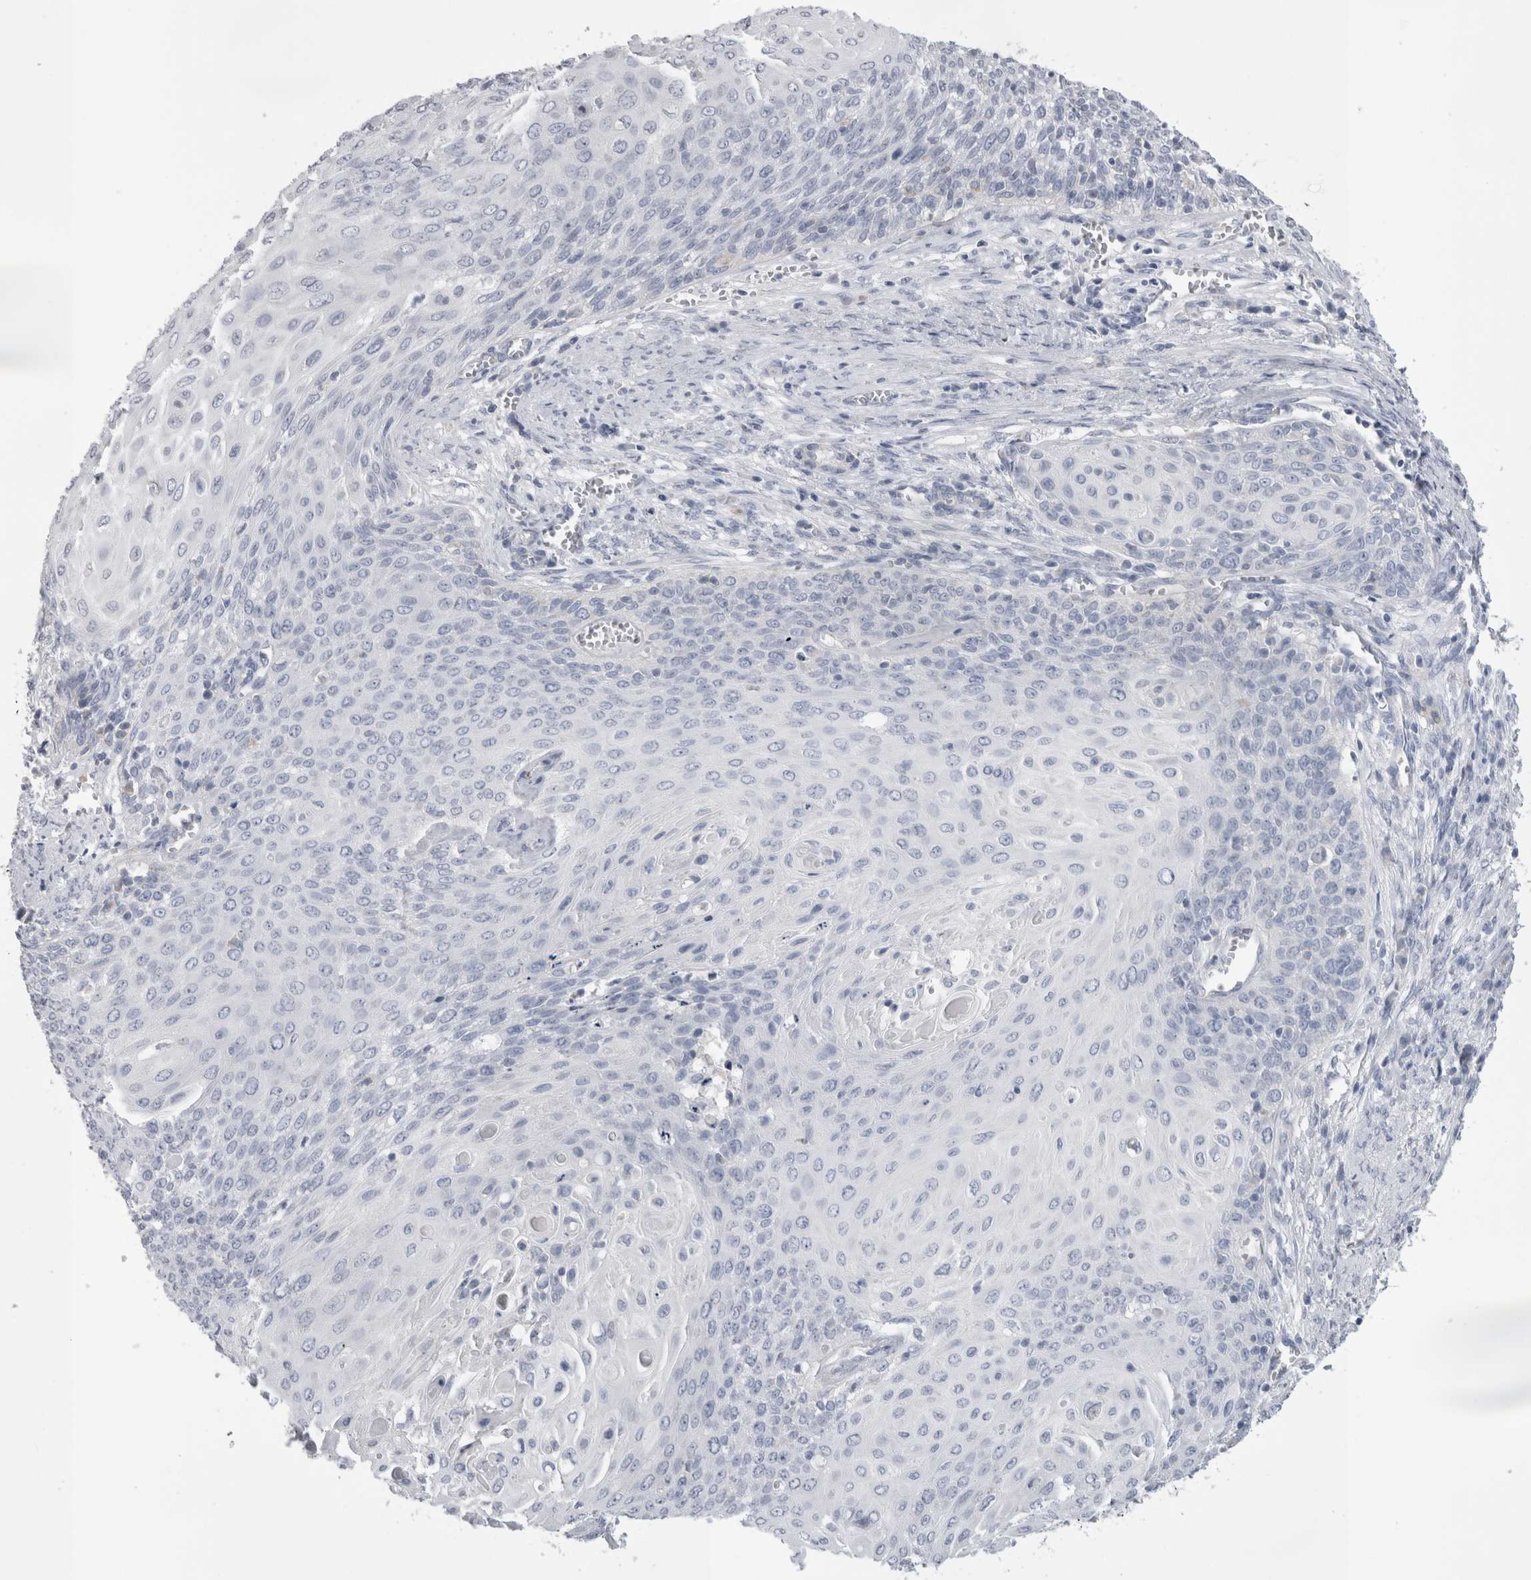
{"staining": {"intensity": "negative", "quantity": "none", "location": "none"}, "tissue": "cervical cancer", "cell_type": "Tumor cells", "image_type": "cancer", "snomed": [{"axis": "morphology", "description": "Squamous cell carcinoma, NOS"}, {"axis": "topography", "description": "Cervix"}], "caption": "Immunohistochemistry photomicrograph of squamous cell carcinoma (cervical) stained for a protein (brown), which demonstrates no positivity in tumor cells.", "gene": "DHRS4", "patient": {"sex": "female", "age": 39}}